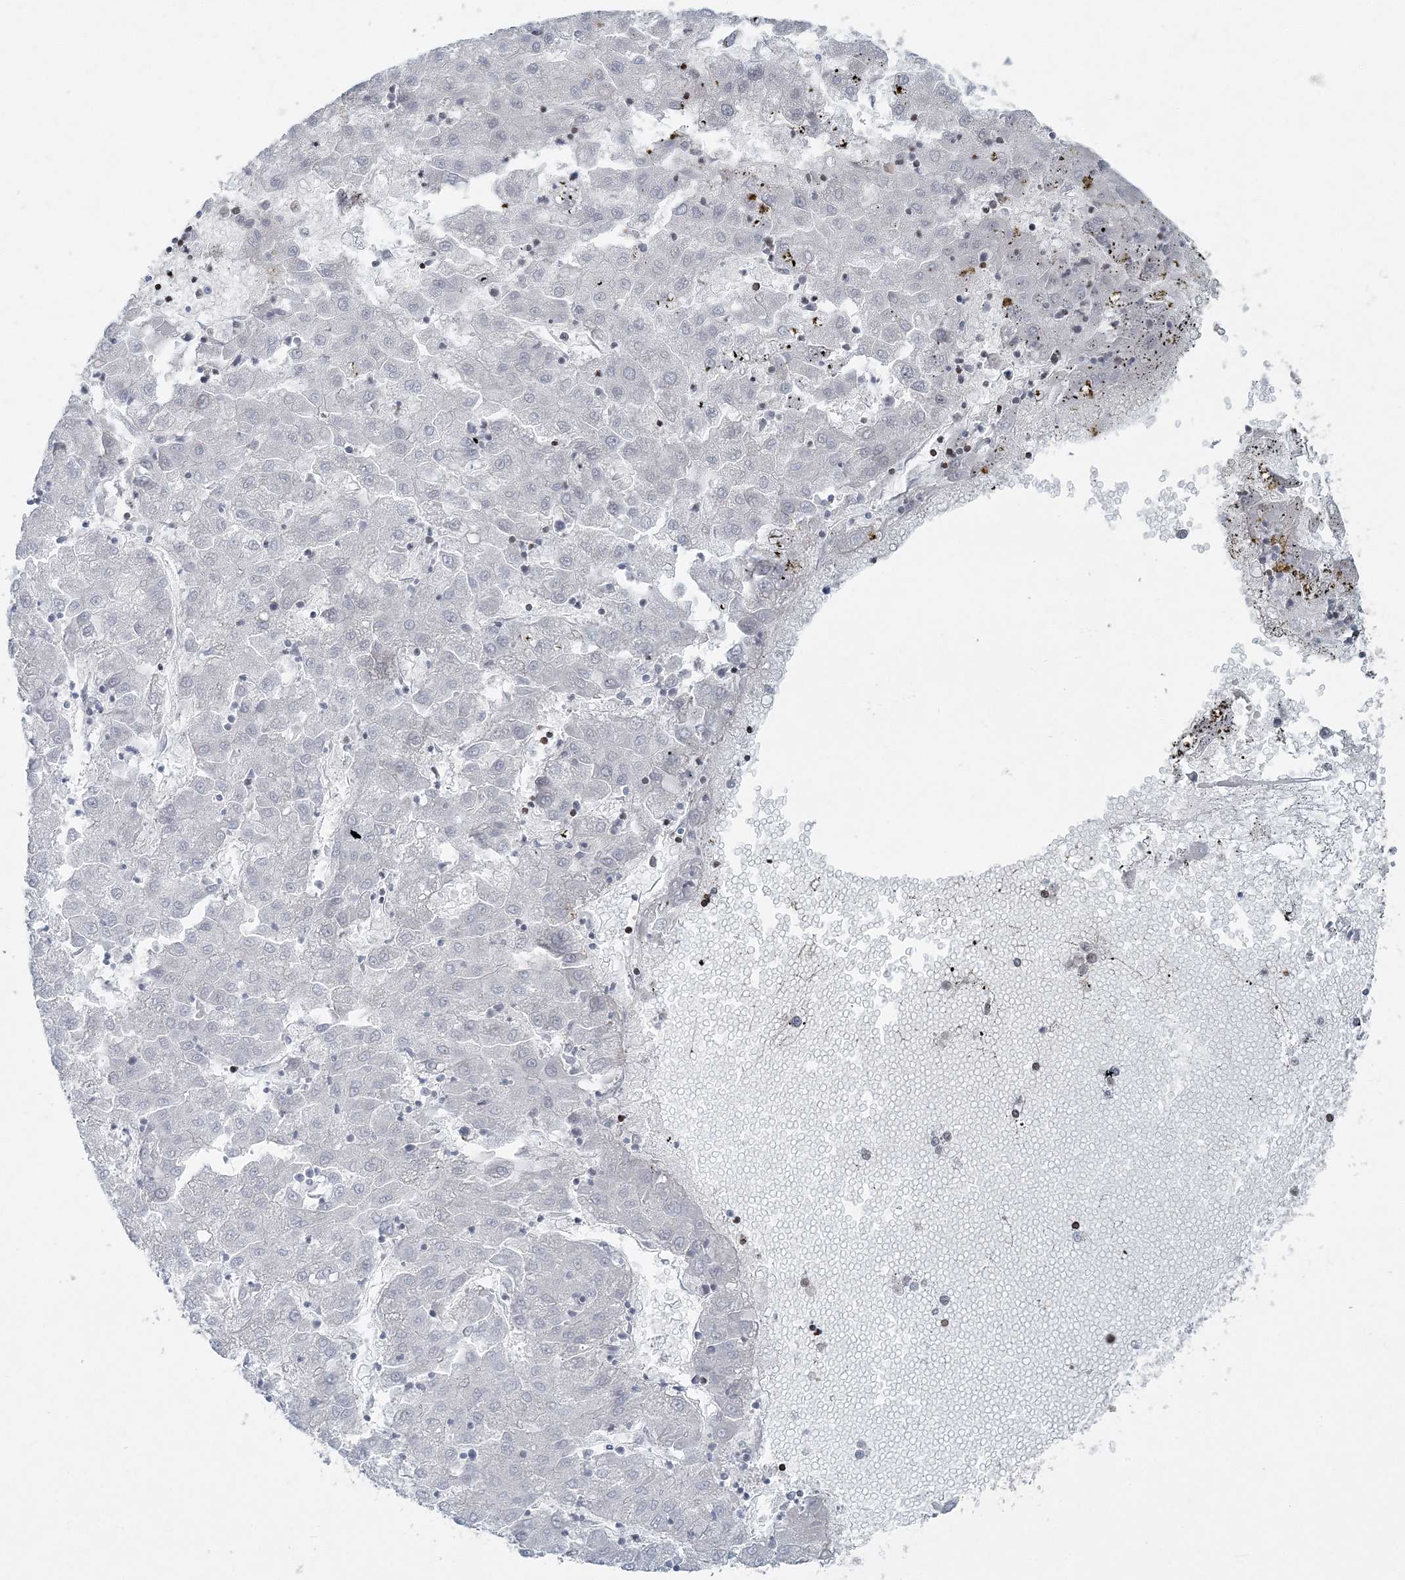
{"staining": {"intensity": "negative", "quantity": "none", "location": "none"}, "tissue": "liver cancer", "cell_type": "Tumor cells", "image_type": "cancer", "snomed": [{"axis": "morphology", "description": "Carcinoma, Hepatocellular, NOS"}, {"axis": "topography", "description": "Liver"}], "caption": "IHC of human liver cancer displays no staining in tumor cells.", "gene": "GJD4", "patient": {"sex": "male", "age": 72}}